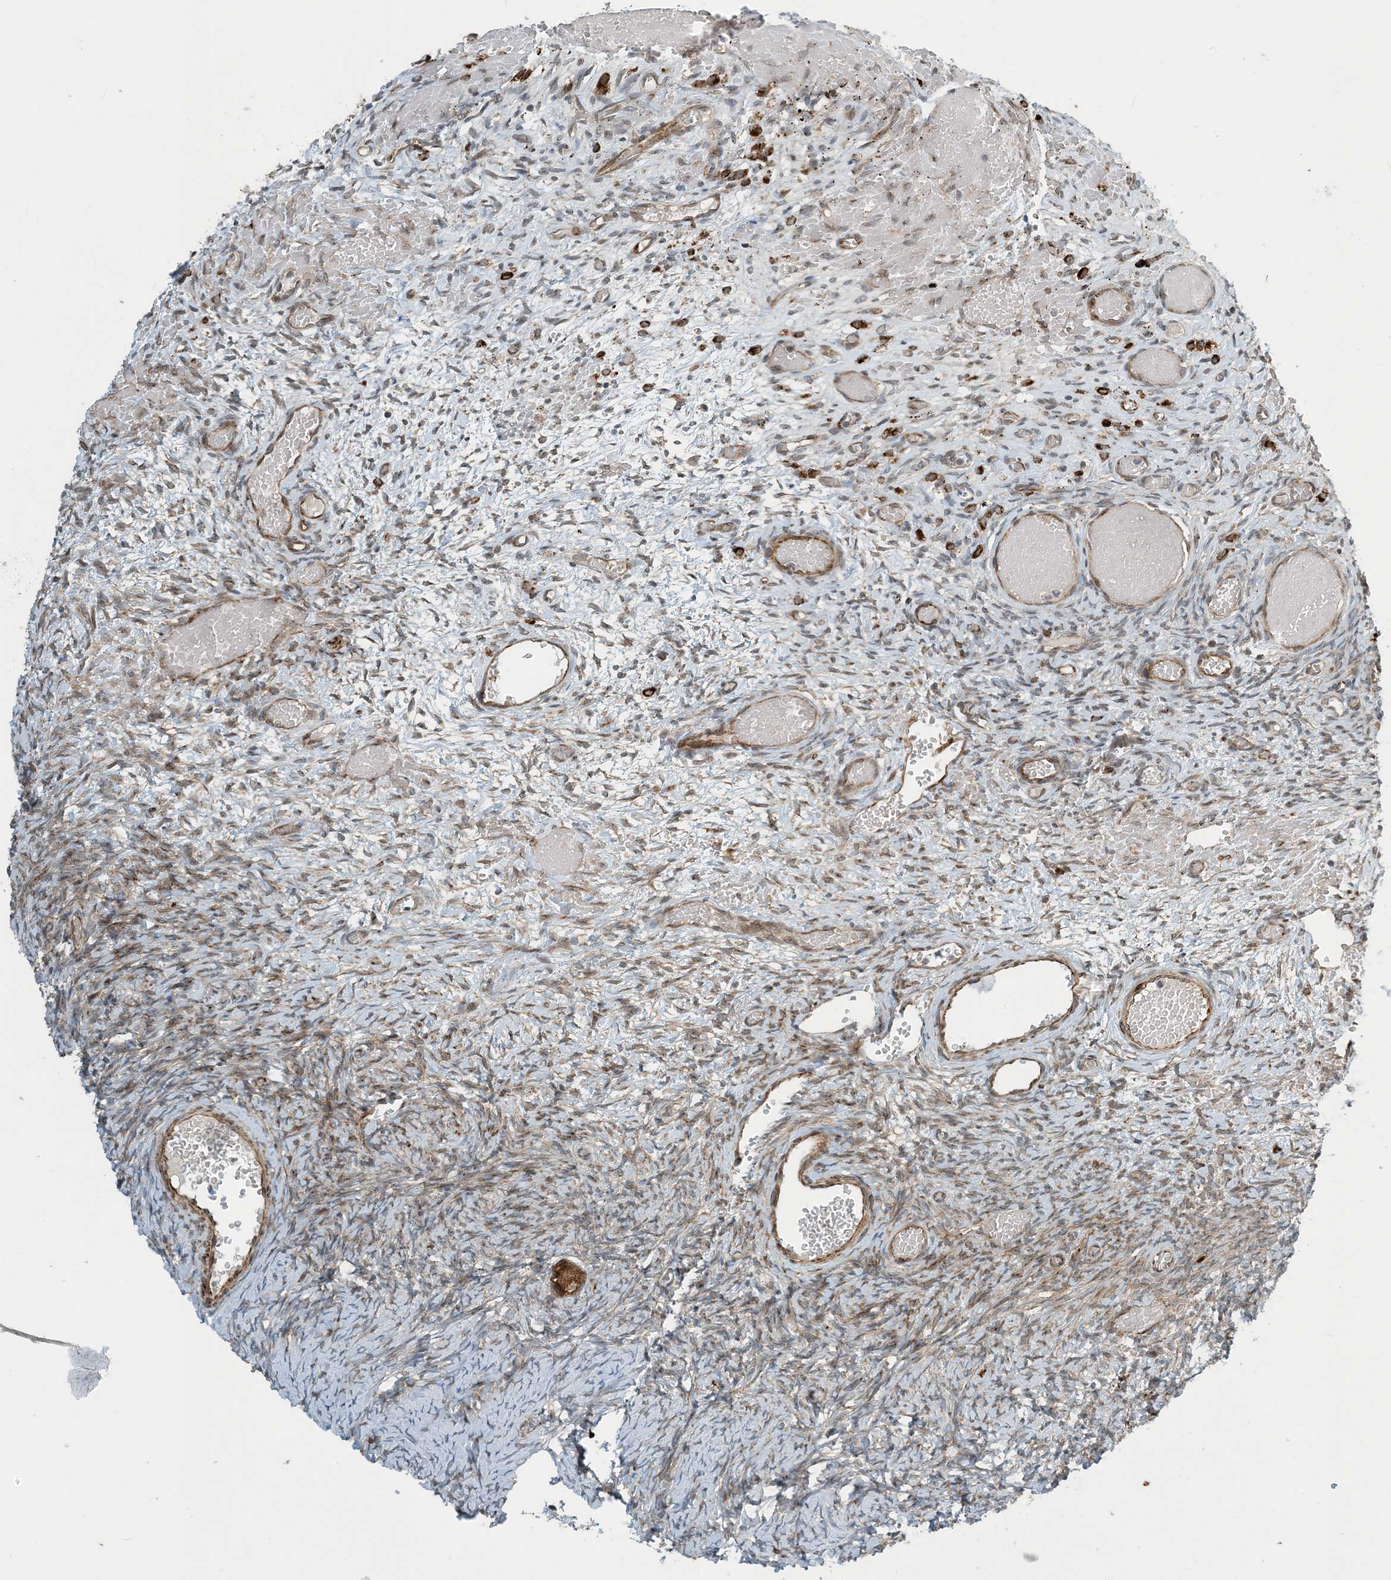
{"staining": {"intensity": "moderate", "quantity": ">75%", "location": "cytoplasmic/membranous"}, "tissue": "ovary", "cell_type": "Follicle cells", "image_type": "normal", "snomed": [{"axis": "morphology", "description": "Adenocarcinoma, NOS"}, {"axis": "topography", "description": "Endometrium"}], "caption": "Brown immunohistochemical staining in unremarkable ovary reveals moderate cytoplasmic/membranous expression in about >75% of follicle cells.", "gene": "ZBTB3", "patient": {"sex": "female", "age": 32}}